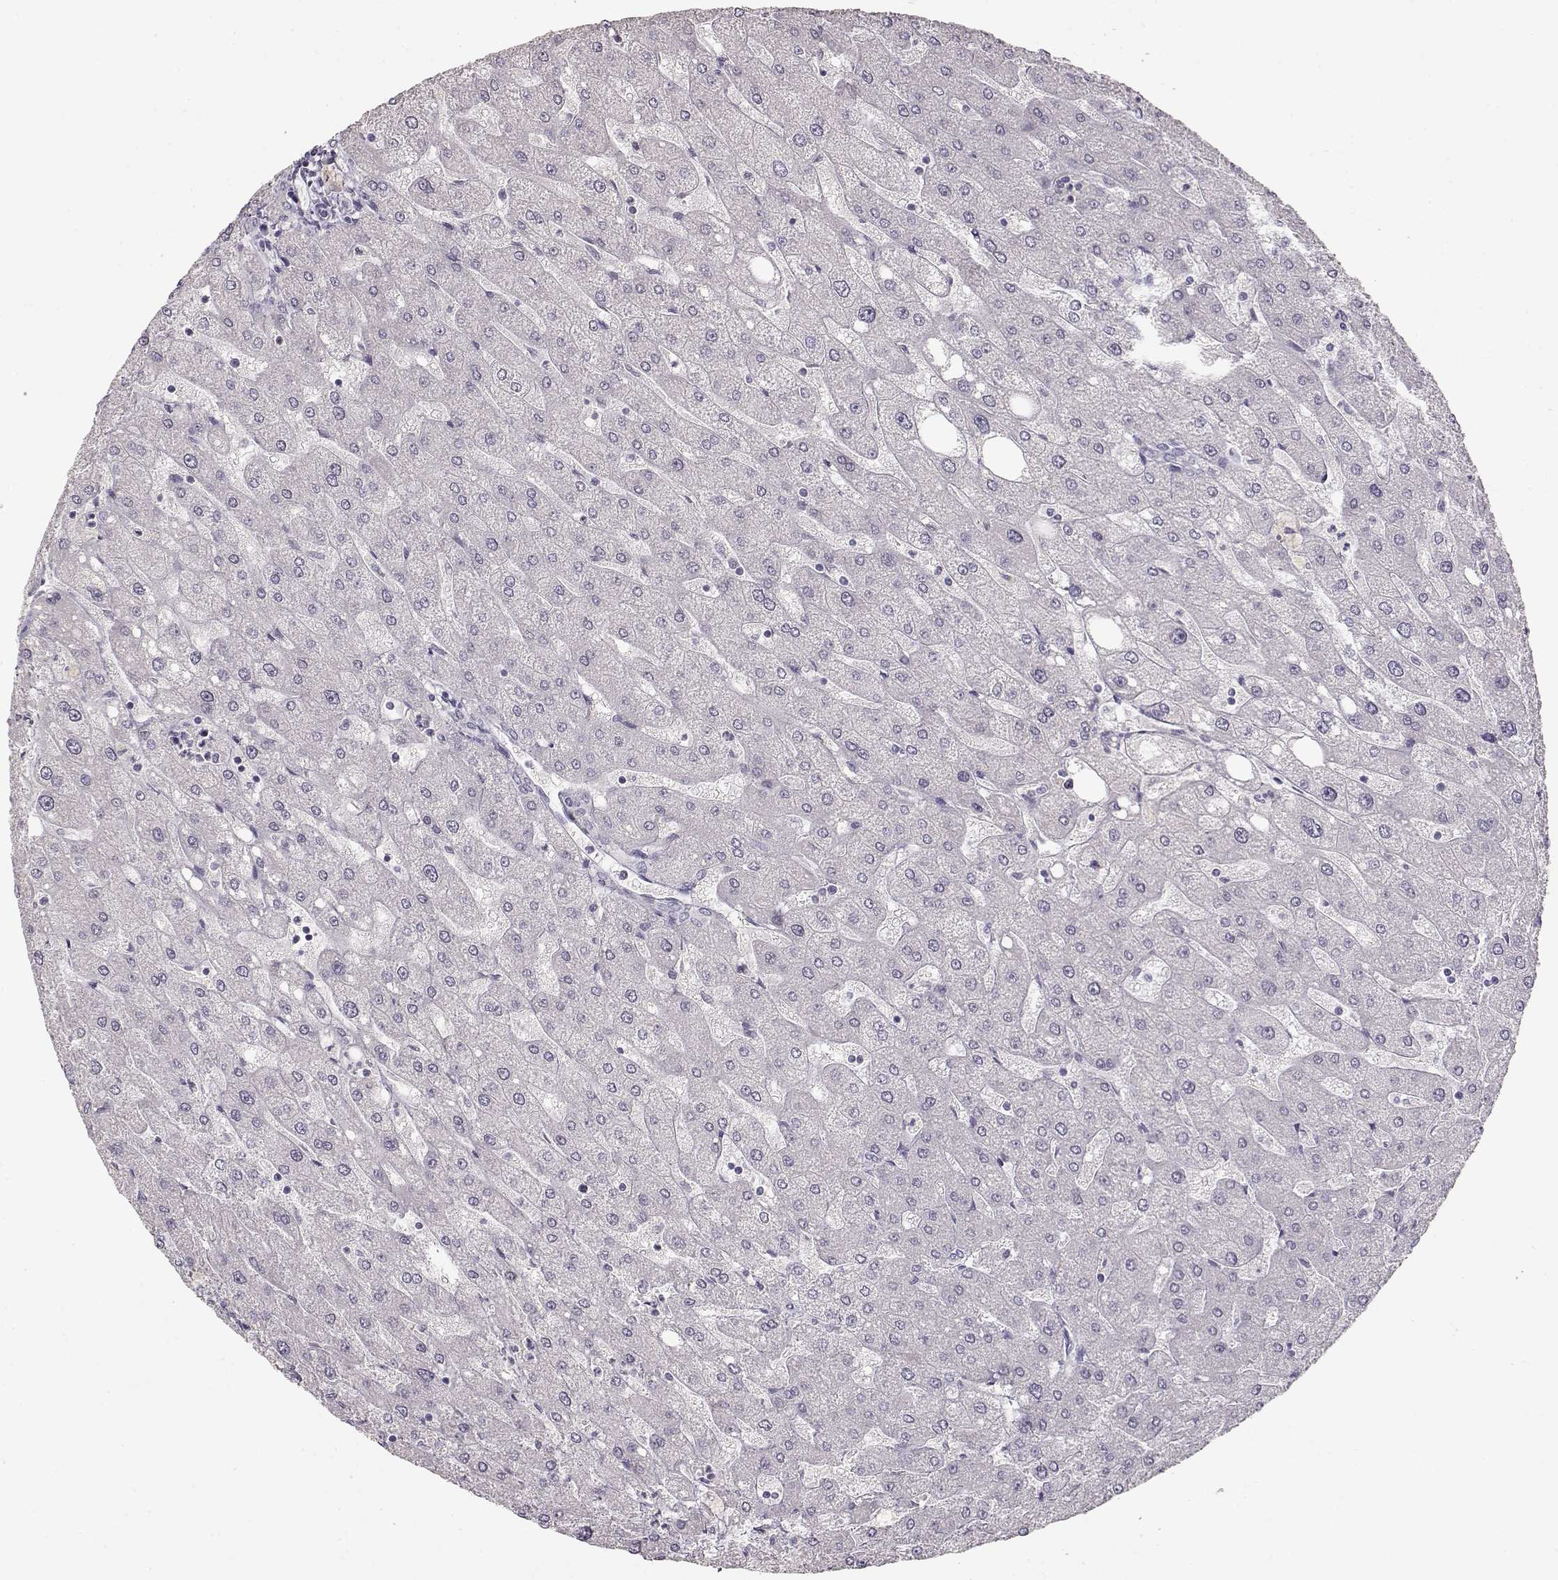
{"staining": {"intensity": "negative", "quantity": "none", "location": "none"}, "tissue": "liver", "cell_type": "Cholangiocytes", "image_type": "normal", "snomed": [{"axis": "morphology", "description": "Normal tissue, NOS"}, {"axis": "topography", "description": "Liver"}], "caption": "The micrograph demonstrates no staining of cholangiocytes in unremarkable liver. (DAB immunohistochemistry (IHC) with hematoxylin counter stain).", "gene": "S100B", "patient": {"sex": "male", "age": 67}}